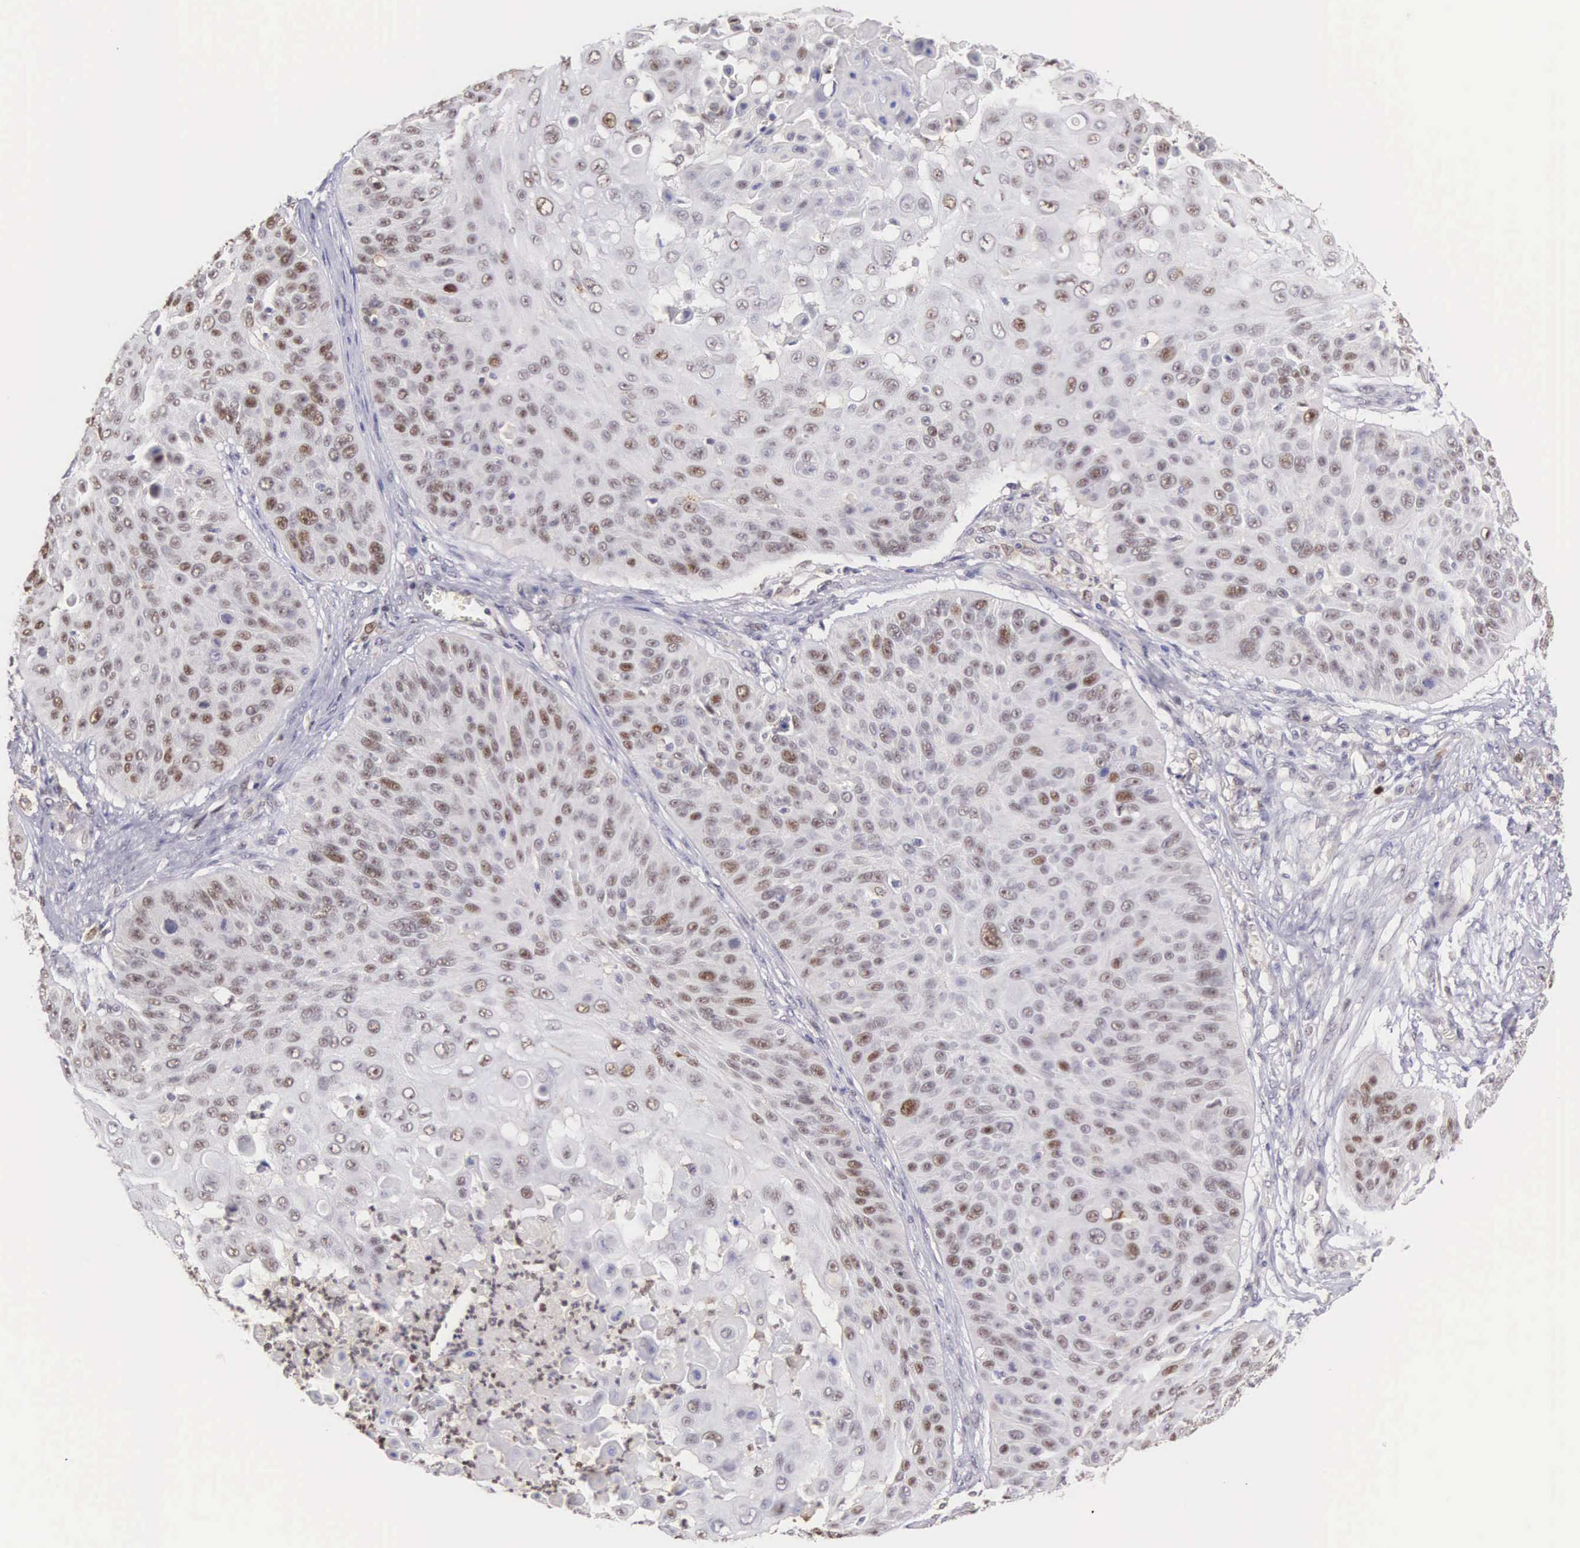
{"staining": {"intensity": "weak", "quantity": "25%-75%", "location": "nuclear"}, "tissue": "skin cancer", "cell_type": "Tumor cells", "image_type": "cancer", "snomed": [{"axis": "morphology", "description": "Squamous cell carcinoma, NOS"}, {"axis": "topography", "description": "Skin"}], "caption": "The immunohistochemical stain shows weak nuclear positivity in tumor cells of skin cancer (squamous cell carcinoma) tissue.", "gene": "GRK3", "patient": {"sex": "male", "age": 82}}